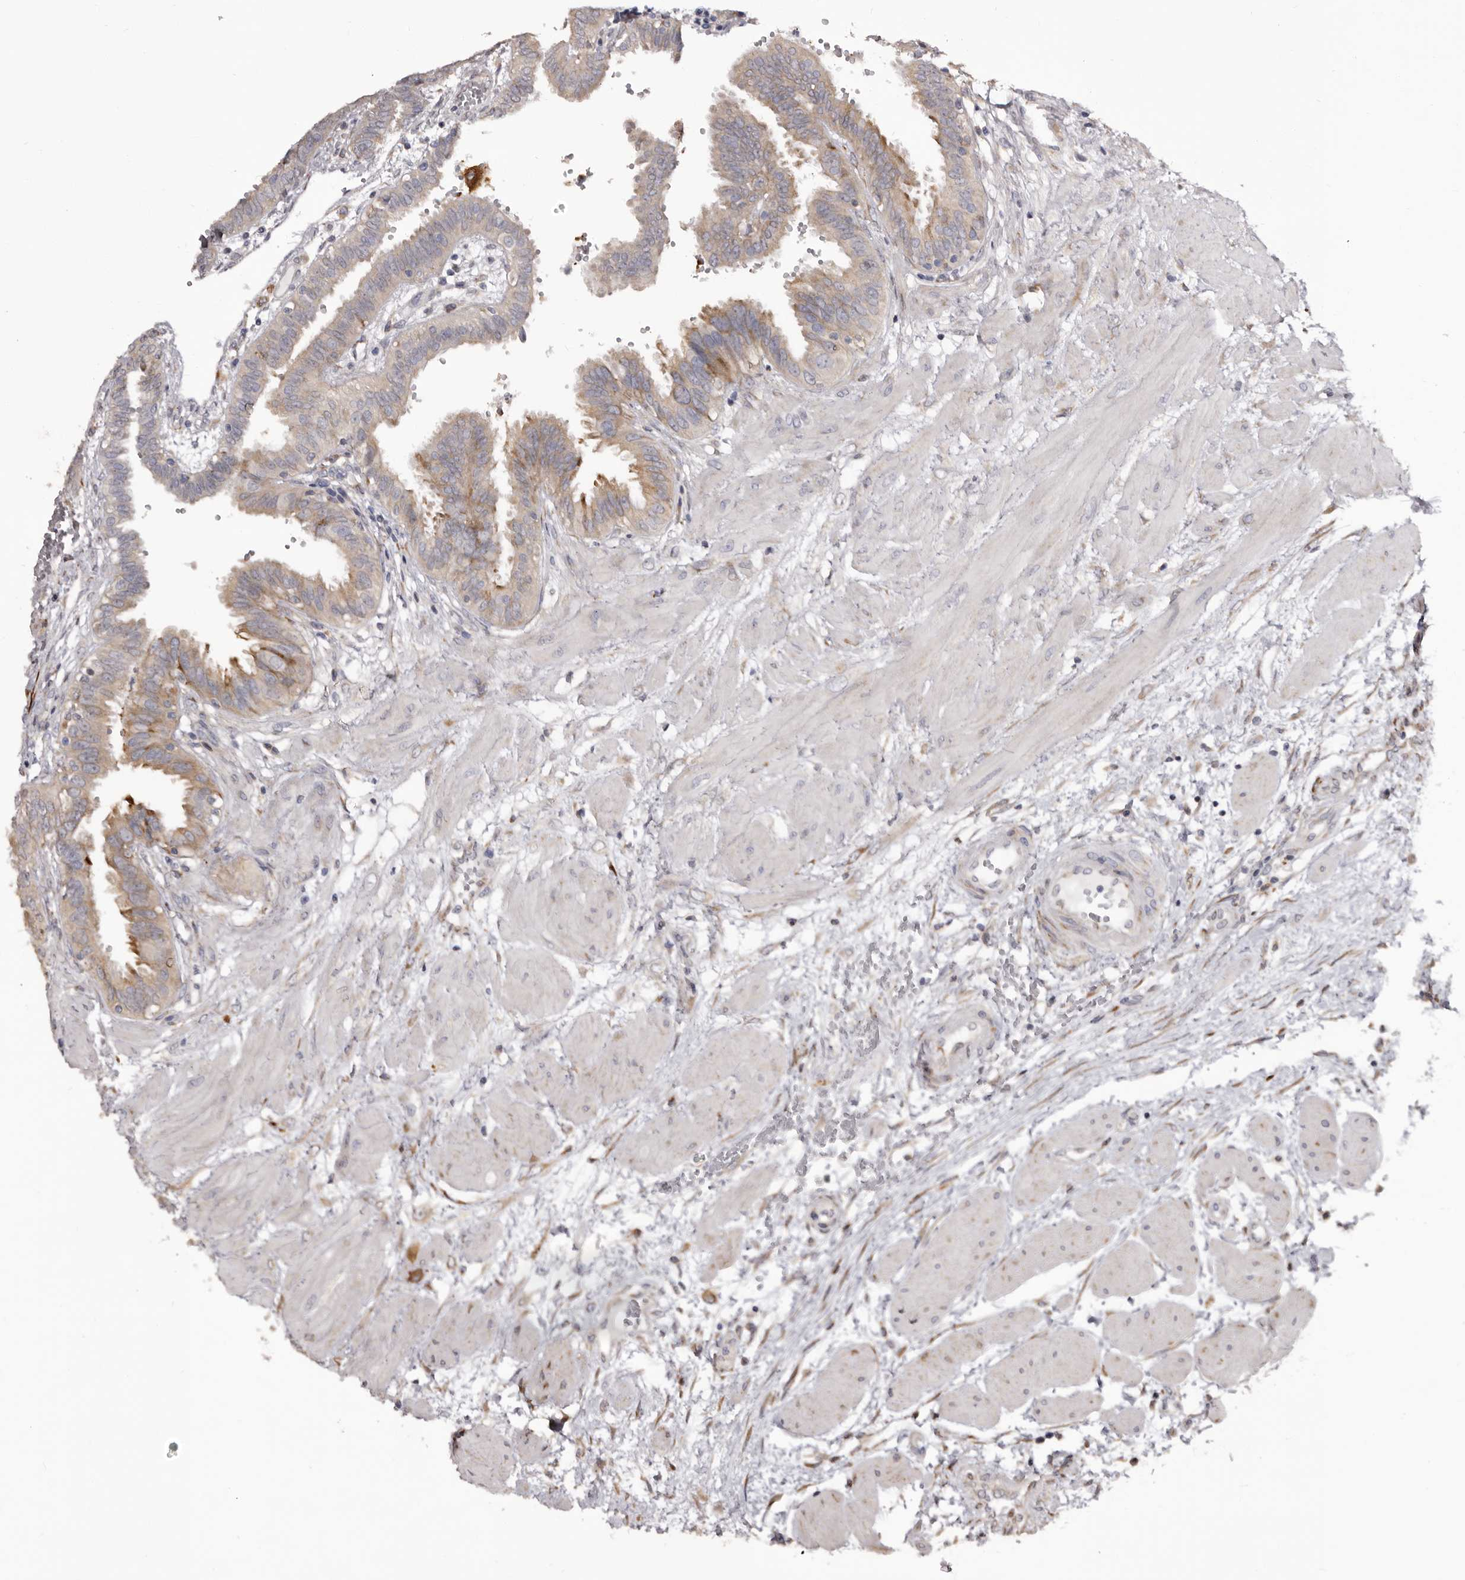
{"staining": {"intensity": "moderate", "quantity": "<25%", "location": "cytoplasmic/membranous"}, "tissue": "fallopian tube", "cell_type": "Glandular cells", "image_type": "normal", "snomed": [{"axis": "morphology", "description": "Normal tissue, NOS"}, {"axis": "topography", "description": "Fallopian tube"}, {"axis": "topography", "description": "Placenta"}], "caption": "Protein expression analysis of unremarkable fallopian tube reveals moderate cytoplasmic/membranous staining in approximately <25% of glandular cells.", "gene": "PIGX", "patient": {"sex": "female", "age": 32}}